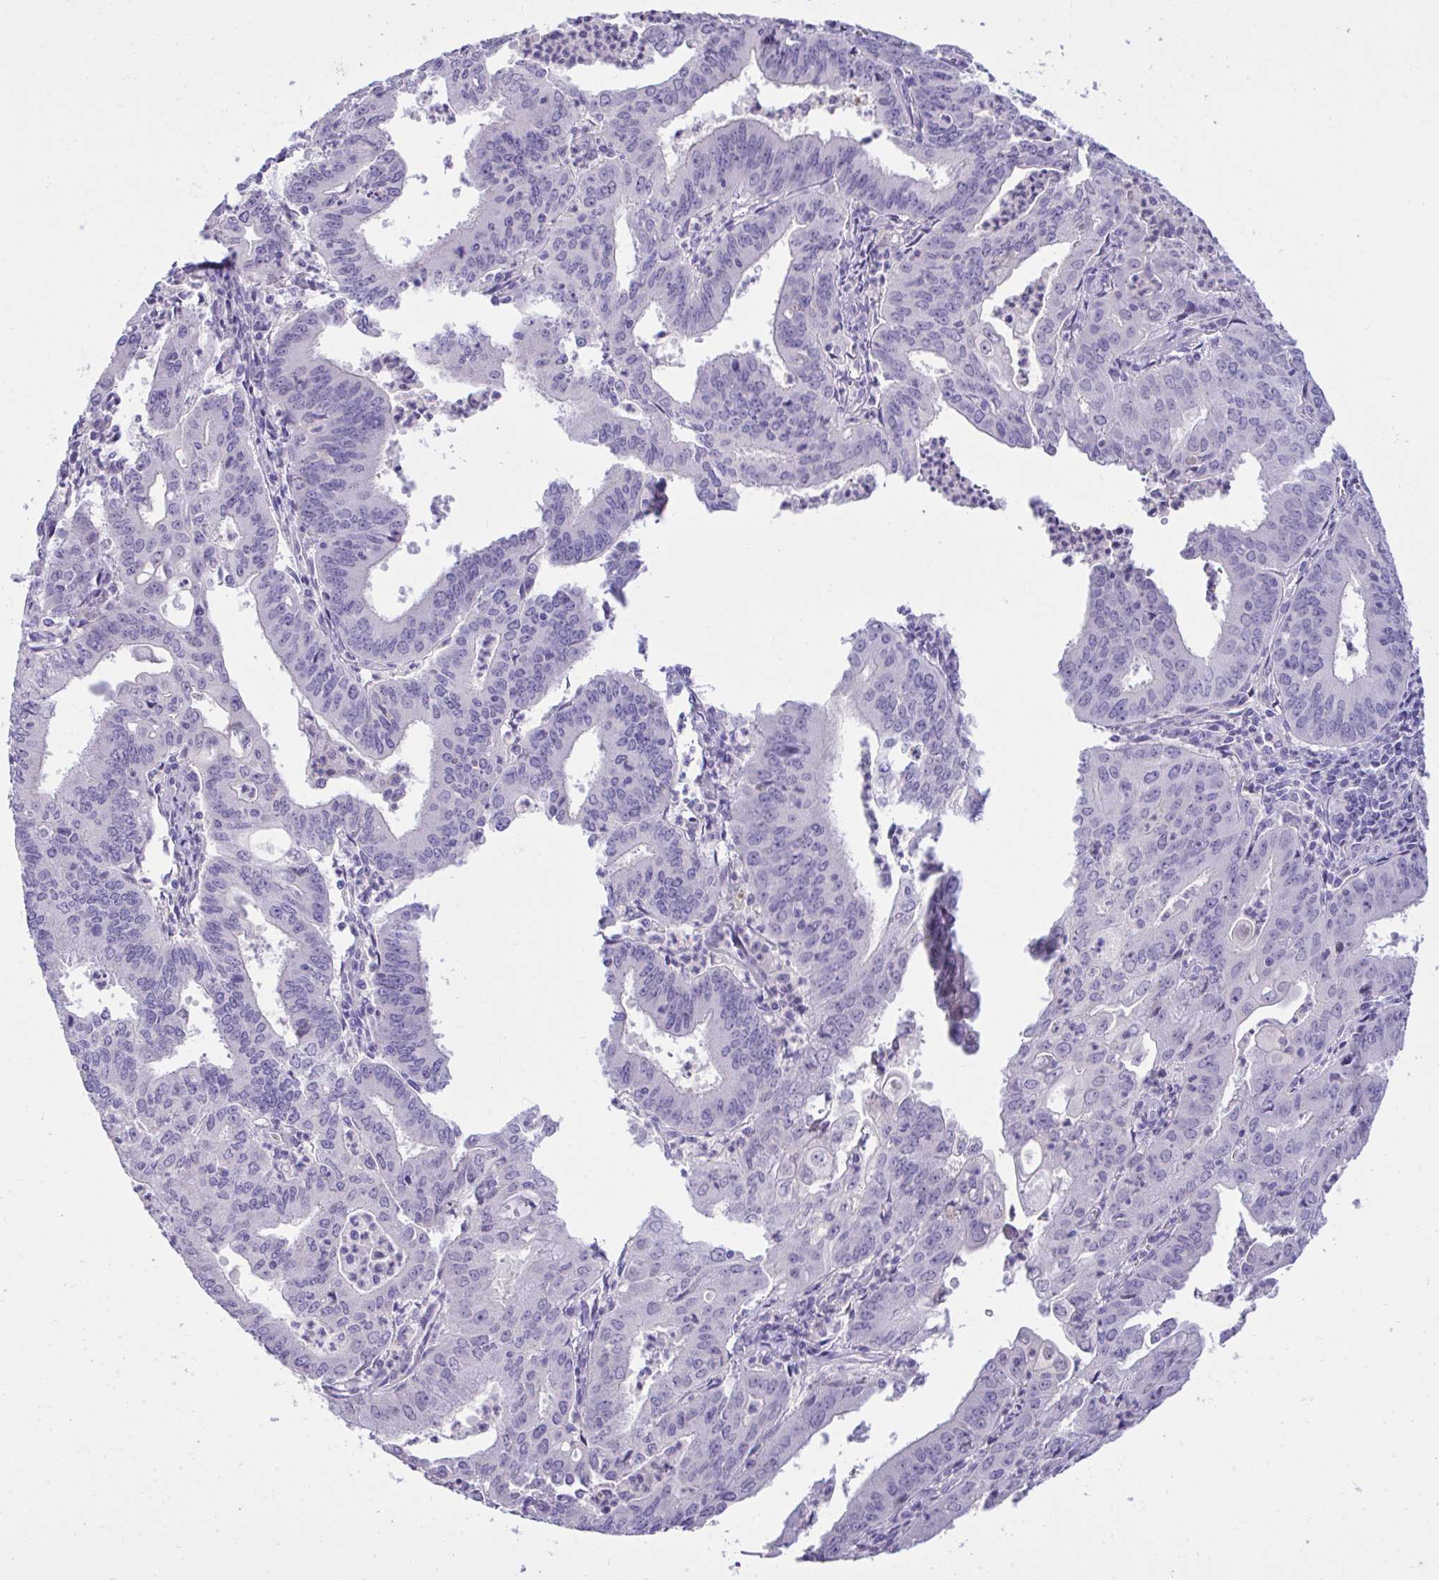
{"staining": {"intensity": "negative", "quantity": "none", "location": "none"}, "tissue": "cervical cancer", "cell_type": "Tumor cells", "image_type": "cancer", "snomed": [{"axis": "morphology", "description": "Adenocarcinoma, NOS"}, {"axis": "topography", "description": "Cervix"}], "caption": "Cervical cancer (adenocarcinoma) was stained to show a protein in brown. There is no significant staining in tumor cells.", "gene": "TMCO5A", "patient": {"sex": "female", "age": 56}}